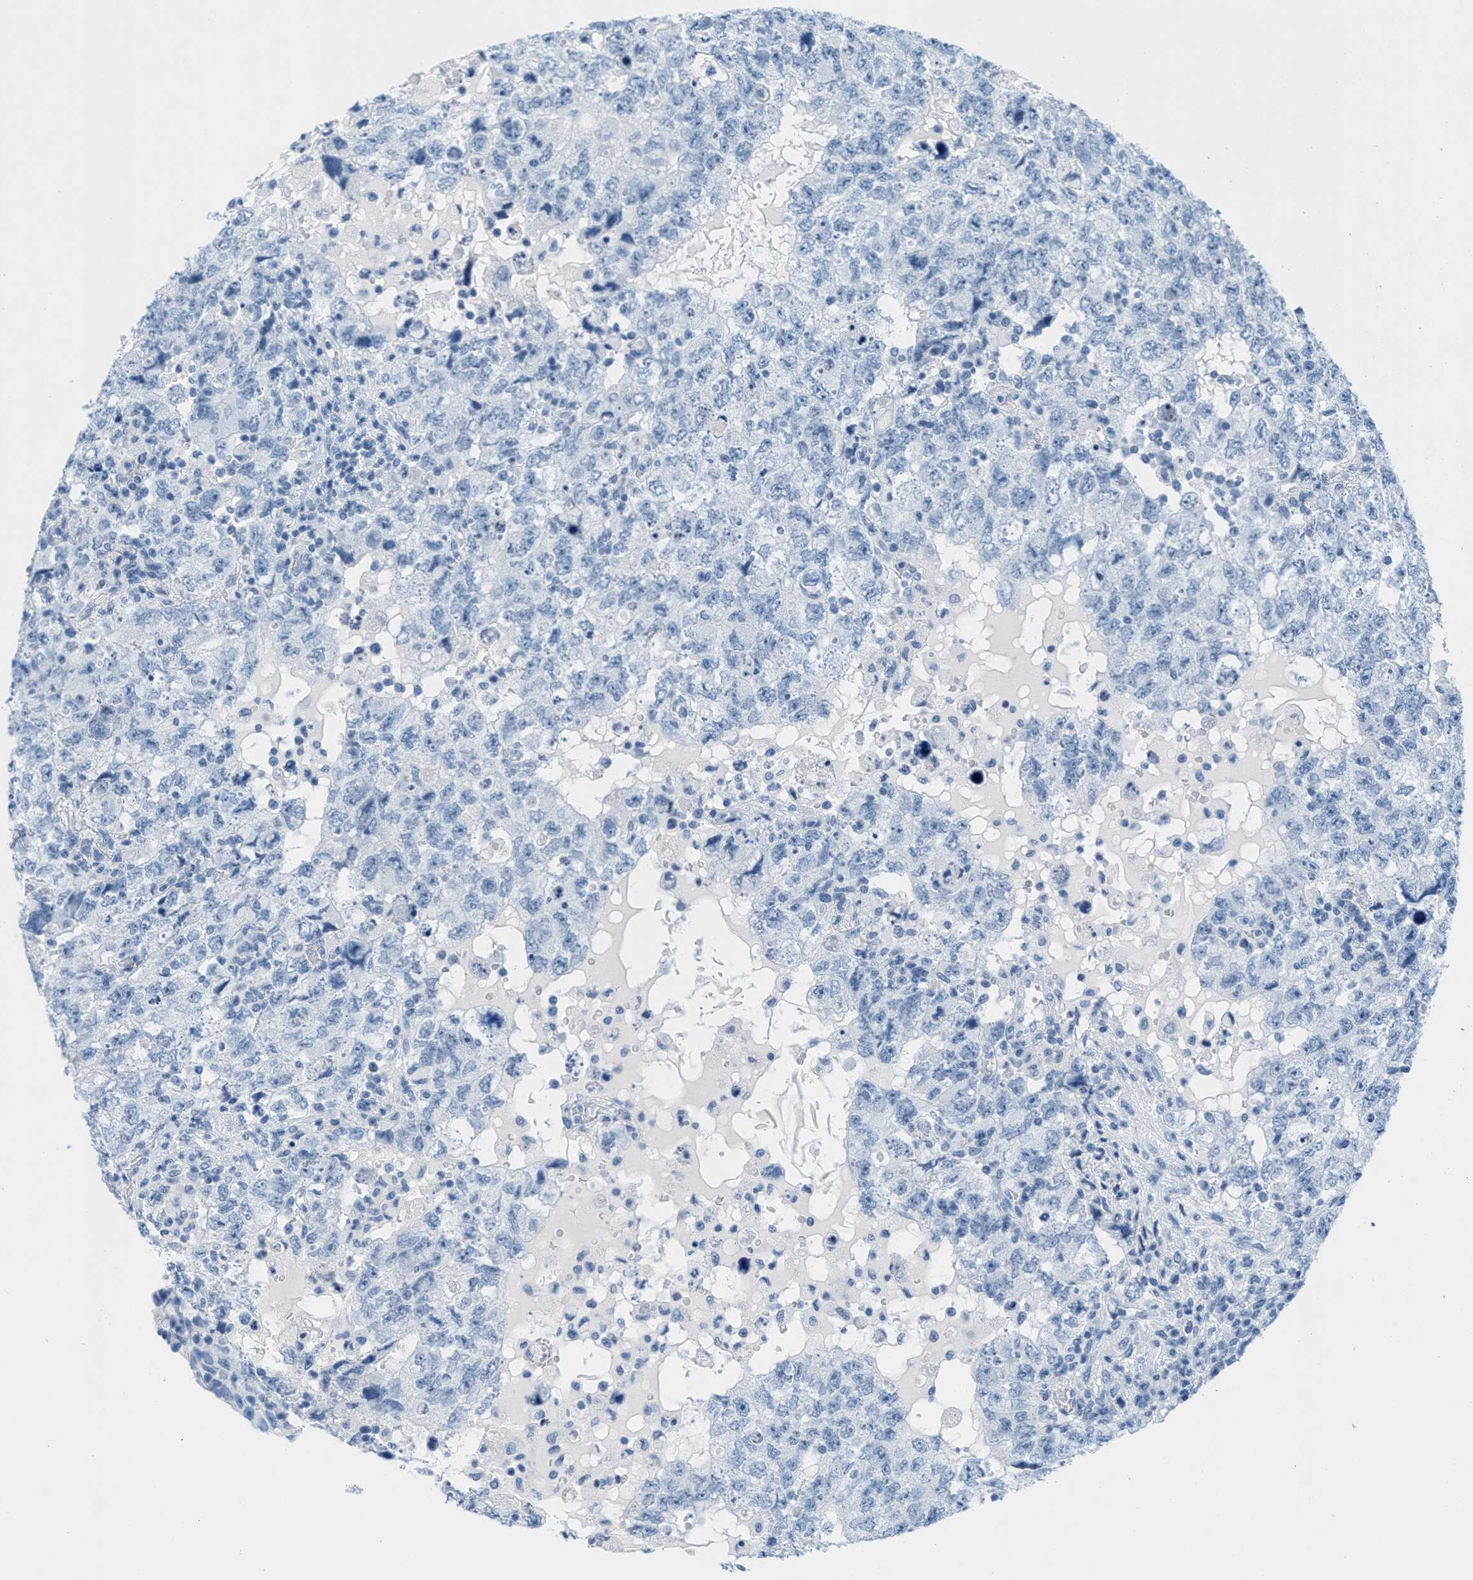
{"staining": {"intensity": "negative", "quantity": "none", "location": "none"}, "tissue": "testis cancer", "cell_type": "Tumor cells", "image_type": "cancer", "snomed": [{"axis": "morphology", "description": "Seminoma, NOS"}, {"axis": "topography", "description": "Testis"}], "caption": "Tumor cells show no significant protein expression in testis cancer.", "gene": "GPM6A", "patient": {"sex": "male", "age": 22}}